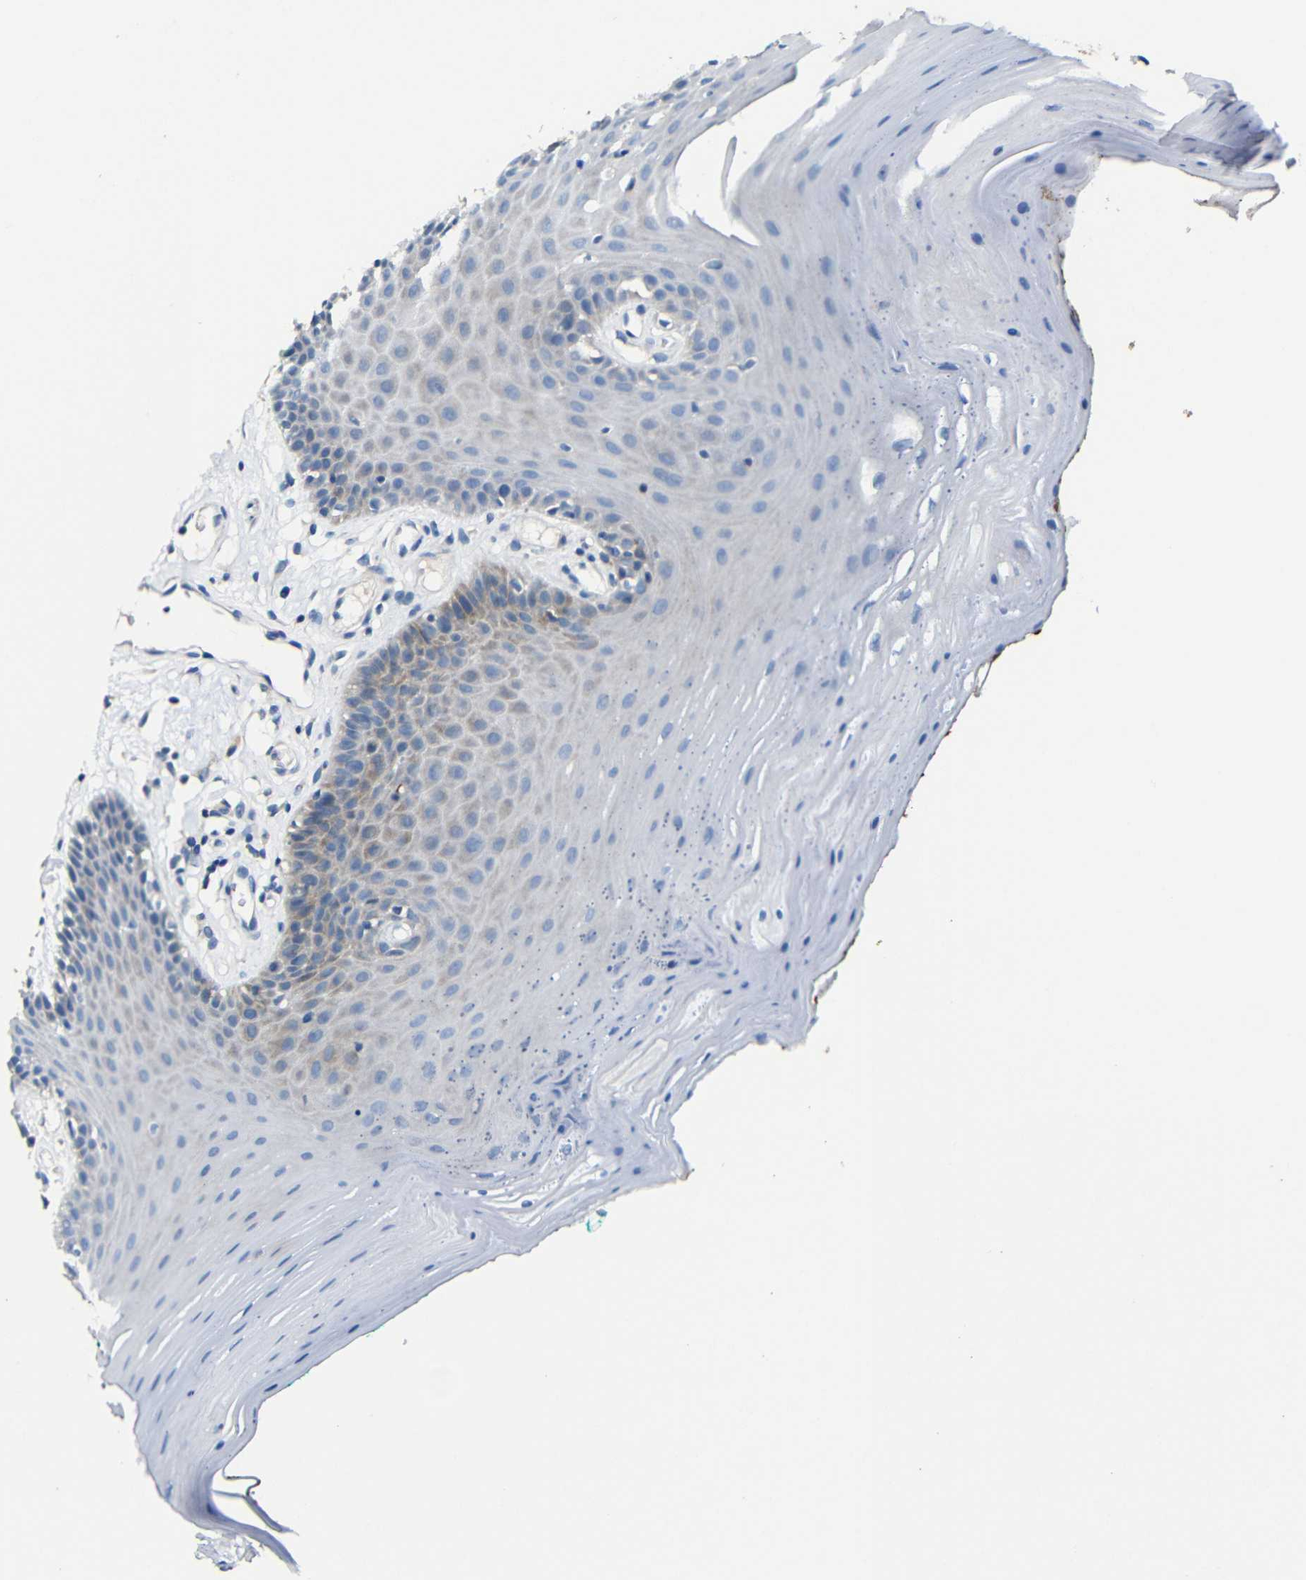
{"staining": {"intensity": "weak", "quantity": "<25%", "location": "cytoplasmic/membranous"}, "tissue": "oral mucosa", "cell_type": "Squamous epithelial cells", "image_type": "normal", "snomed": [{"axis": "morphology", "description": "Normal tissue, NOS"}, {"axis": "topography", "description": "Skeletal muscle"}, {"axis": "topography", "description": "Oral tissue"}], "caption": "An image of human oral mucosa is negative for staining in squamous epithelial cells.", "gene": "ACKR2", "patient": {"sex": "male", "age": 58}}